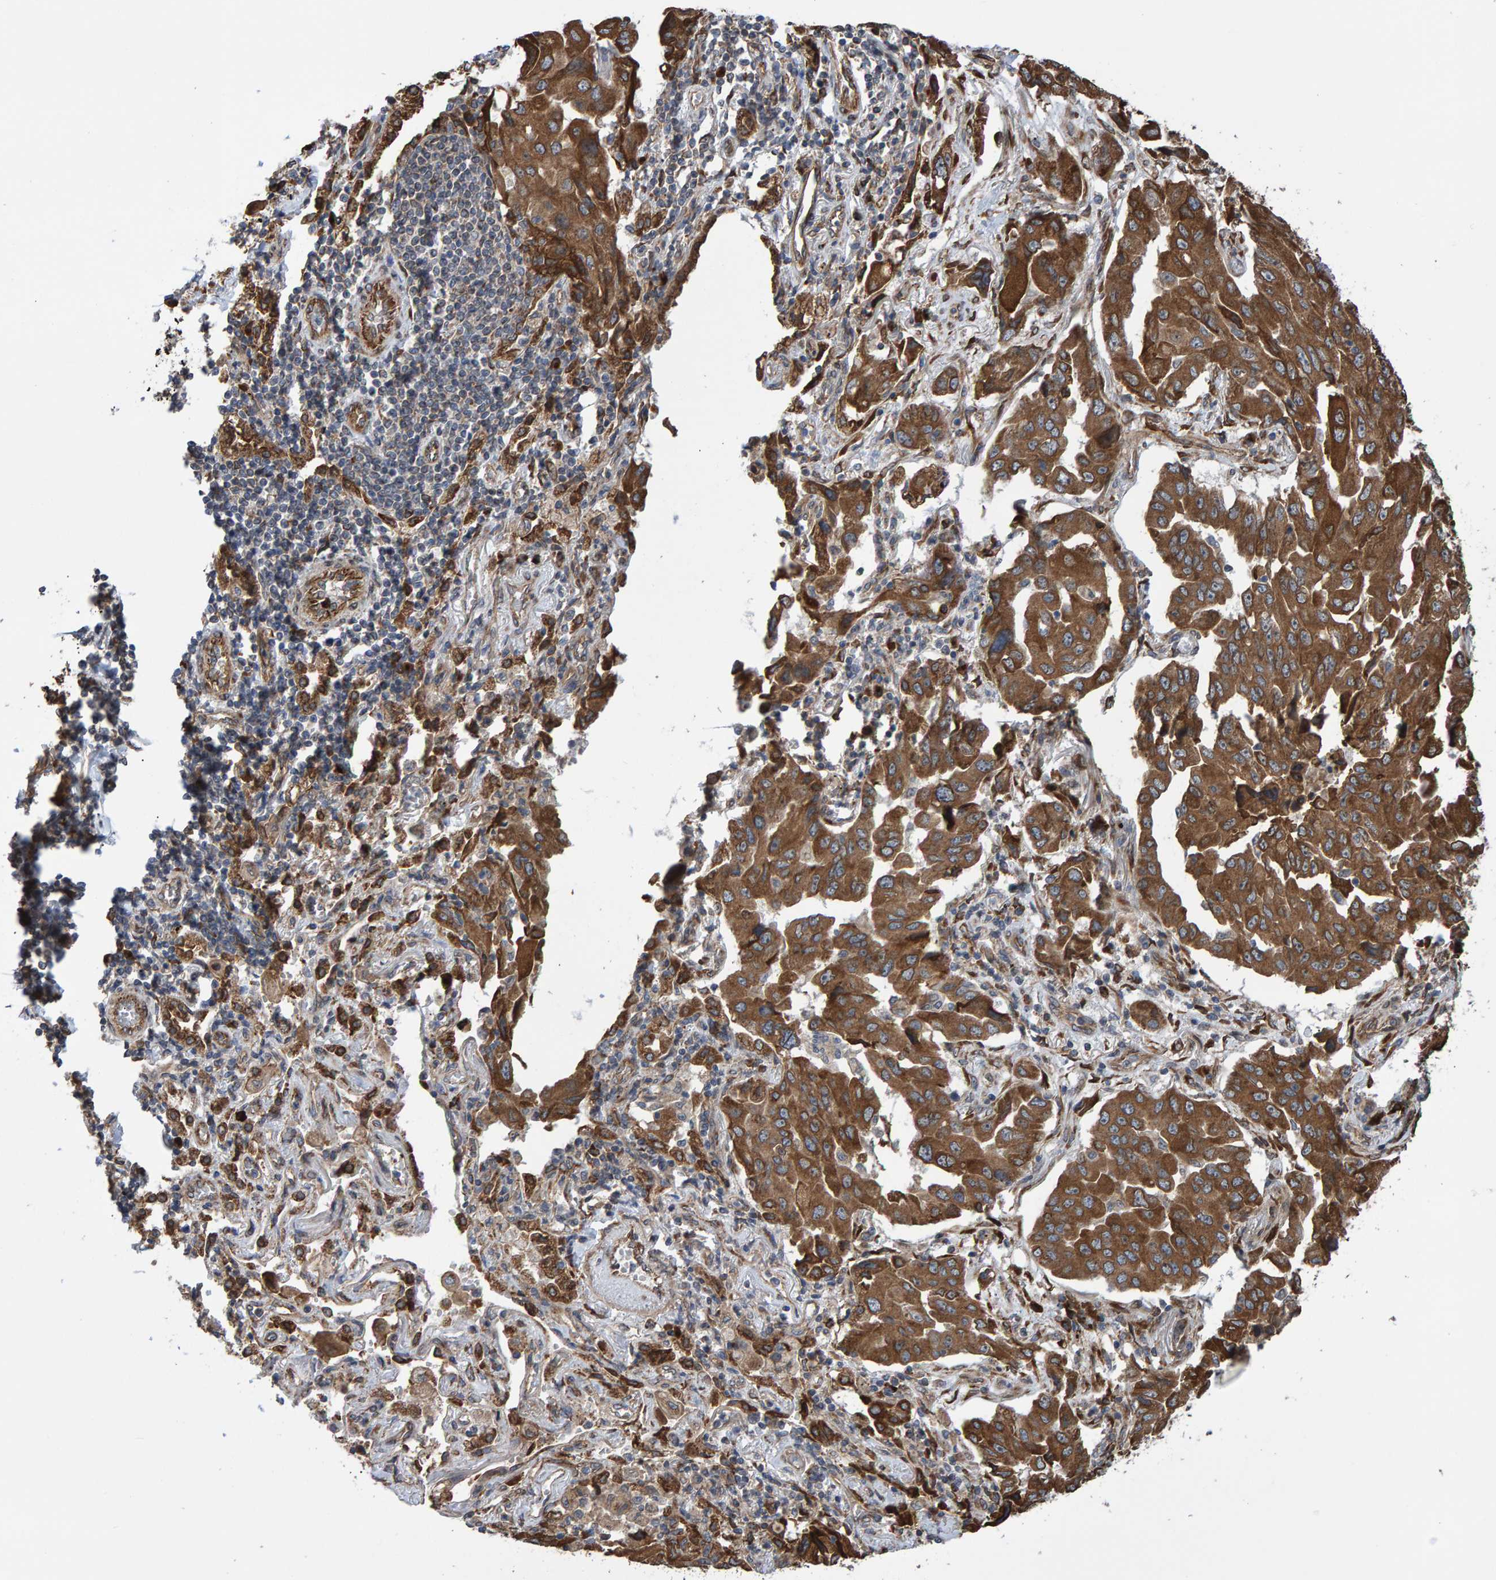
{"staining": {"intensity": "strong", "quantity": ">75%", "location": "cytoplasmic/membranous"}, "tissue": "lung cancer", "cell_type": "Tumor cells", "image_type": "cancer", "snomed": [{"axis": "morphology", "description": "Adenocarcinoma, NOS"}, {"axis": "topography", "description": "Lung"}], "caption": "Immunohistochemistry (DAB (3,3'-diaminobenzidine)) staining of lung adenocarcinoma demonstrates strong cytoplasmic/membranous protein positivity in about >75% of tumor cells.", "gene": "FAM117A", "patient": {"sex": "female", "age": 65}}